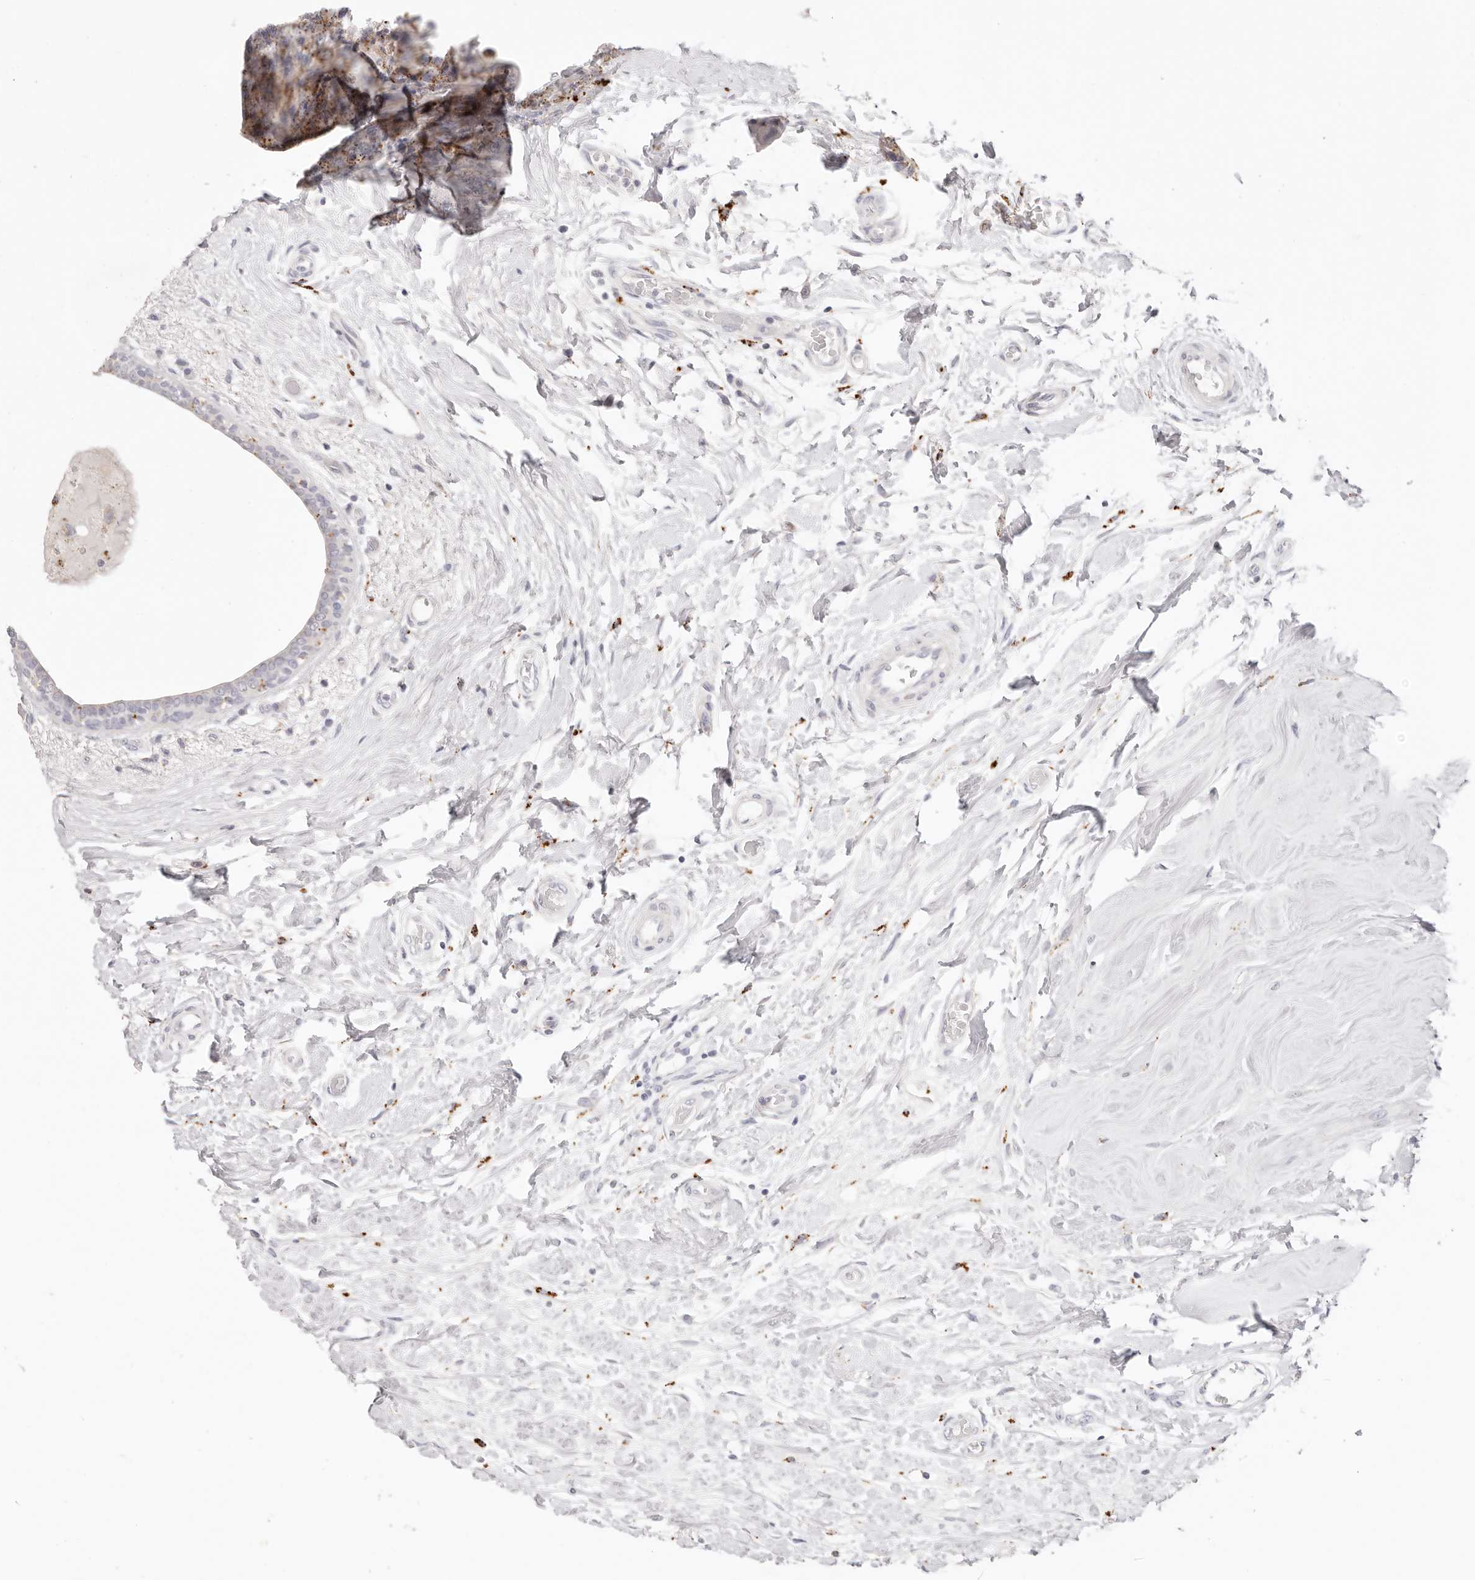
{"staining": {"intensity": "moderate", "quantity": "<25%", "location": "cytoplasmic/membranous"}, "tissue": "breast cancer", "cell_type": "Tumor cells", "image_type": "cancer", "snomed": [{"axis": "morphology", "description": "Duct carcinoma"}, {"axis": "topography", "description": "Breast"}], "caption": "Human breast cancer (intraductal carcinoma) stained with a protein marker exhibits moderate staining in tumor cells.", "gene": "STKLD1", "patient": {"sex": "female", "age": 62}}